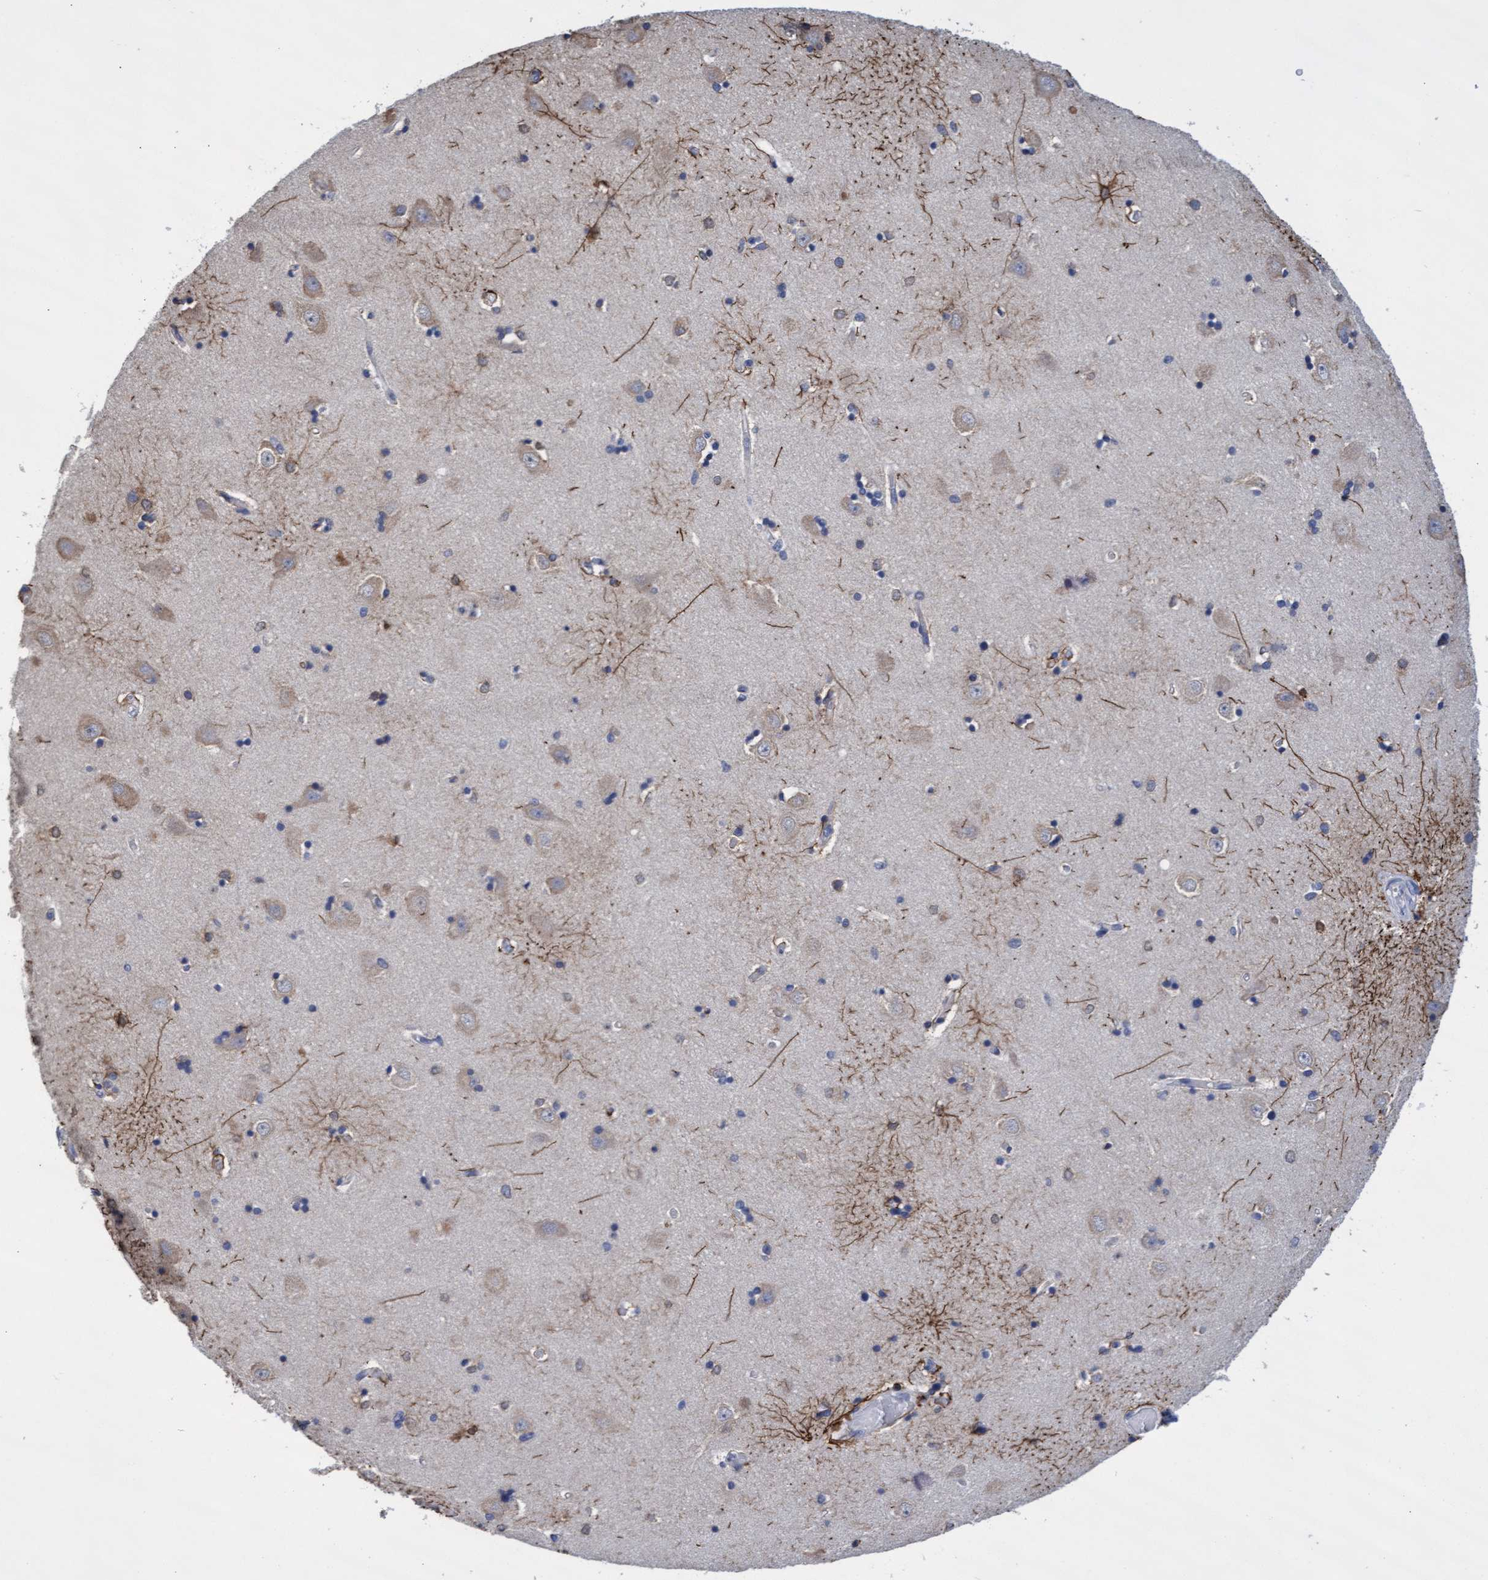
{"staining": {"intensity": "strong", "quantity": "<25%", "location": "cytoplasmic/membranous"}, "tissue": "hippocampus", "cell_type": "Glial cells", "image_type": "normal", "snomed": [{"axis": "morphology", "description": "Normal tissue, NOS"}, {"axis": "topography", "description": "Hippocampus"}], "caption": "IHC histopathology image of normal hippocampus: hippocampus stained using immunohistochemistry (IHC) reveals medium levels of strong protein expression localized specifically in the cytoplasmic/membranous of glial cells, appearing as a cytoplasmic/membranous brown color.", "gene": "GPR39", "patient": {"sex": "male", "age": 45}}